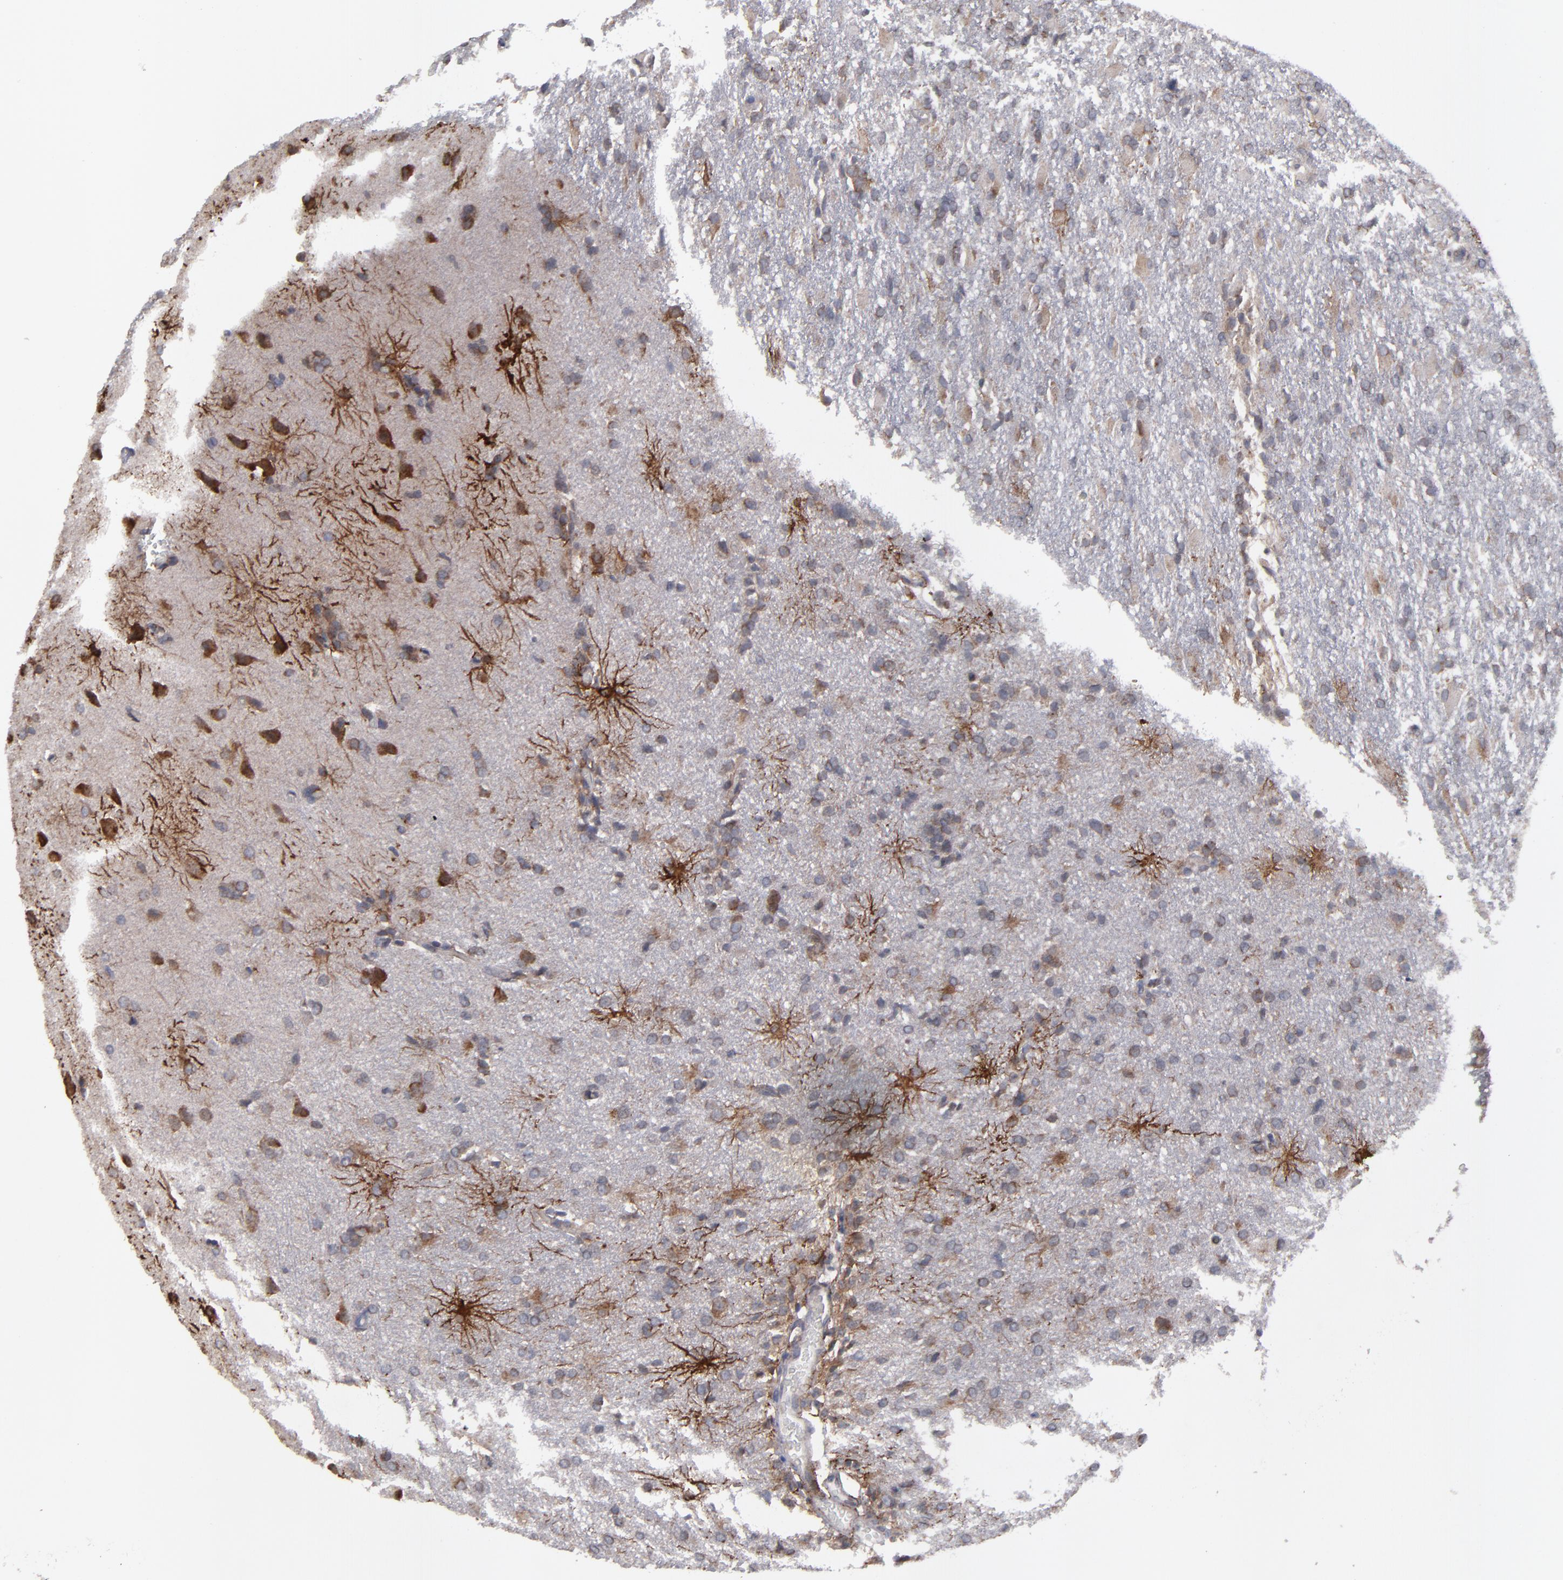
{"staining": {"intensity": "strong", "quantity": "<25%", "location": "cytoplasmic/membranous"}, "tissue": "glioma", "cell_type": "Tumor cells", "image_type": "cancer", "snomed": [{"axis": "morphology", "description": "Glioma, malignant, High grade"}, {"axis": "topography", "description": "Brain"}], "caption": "Human high-grade glioma (malignant) stained with a brown dye demonstrates strong cytoplasmic/membranous positive expression in about <25% of tumor cells.", "gene": "SND1", "patient": {"sex": "male", "age": 68}}